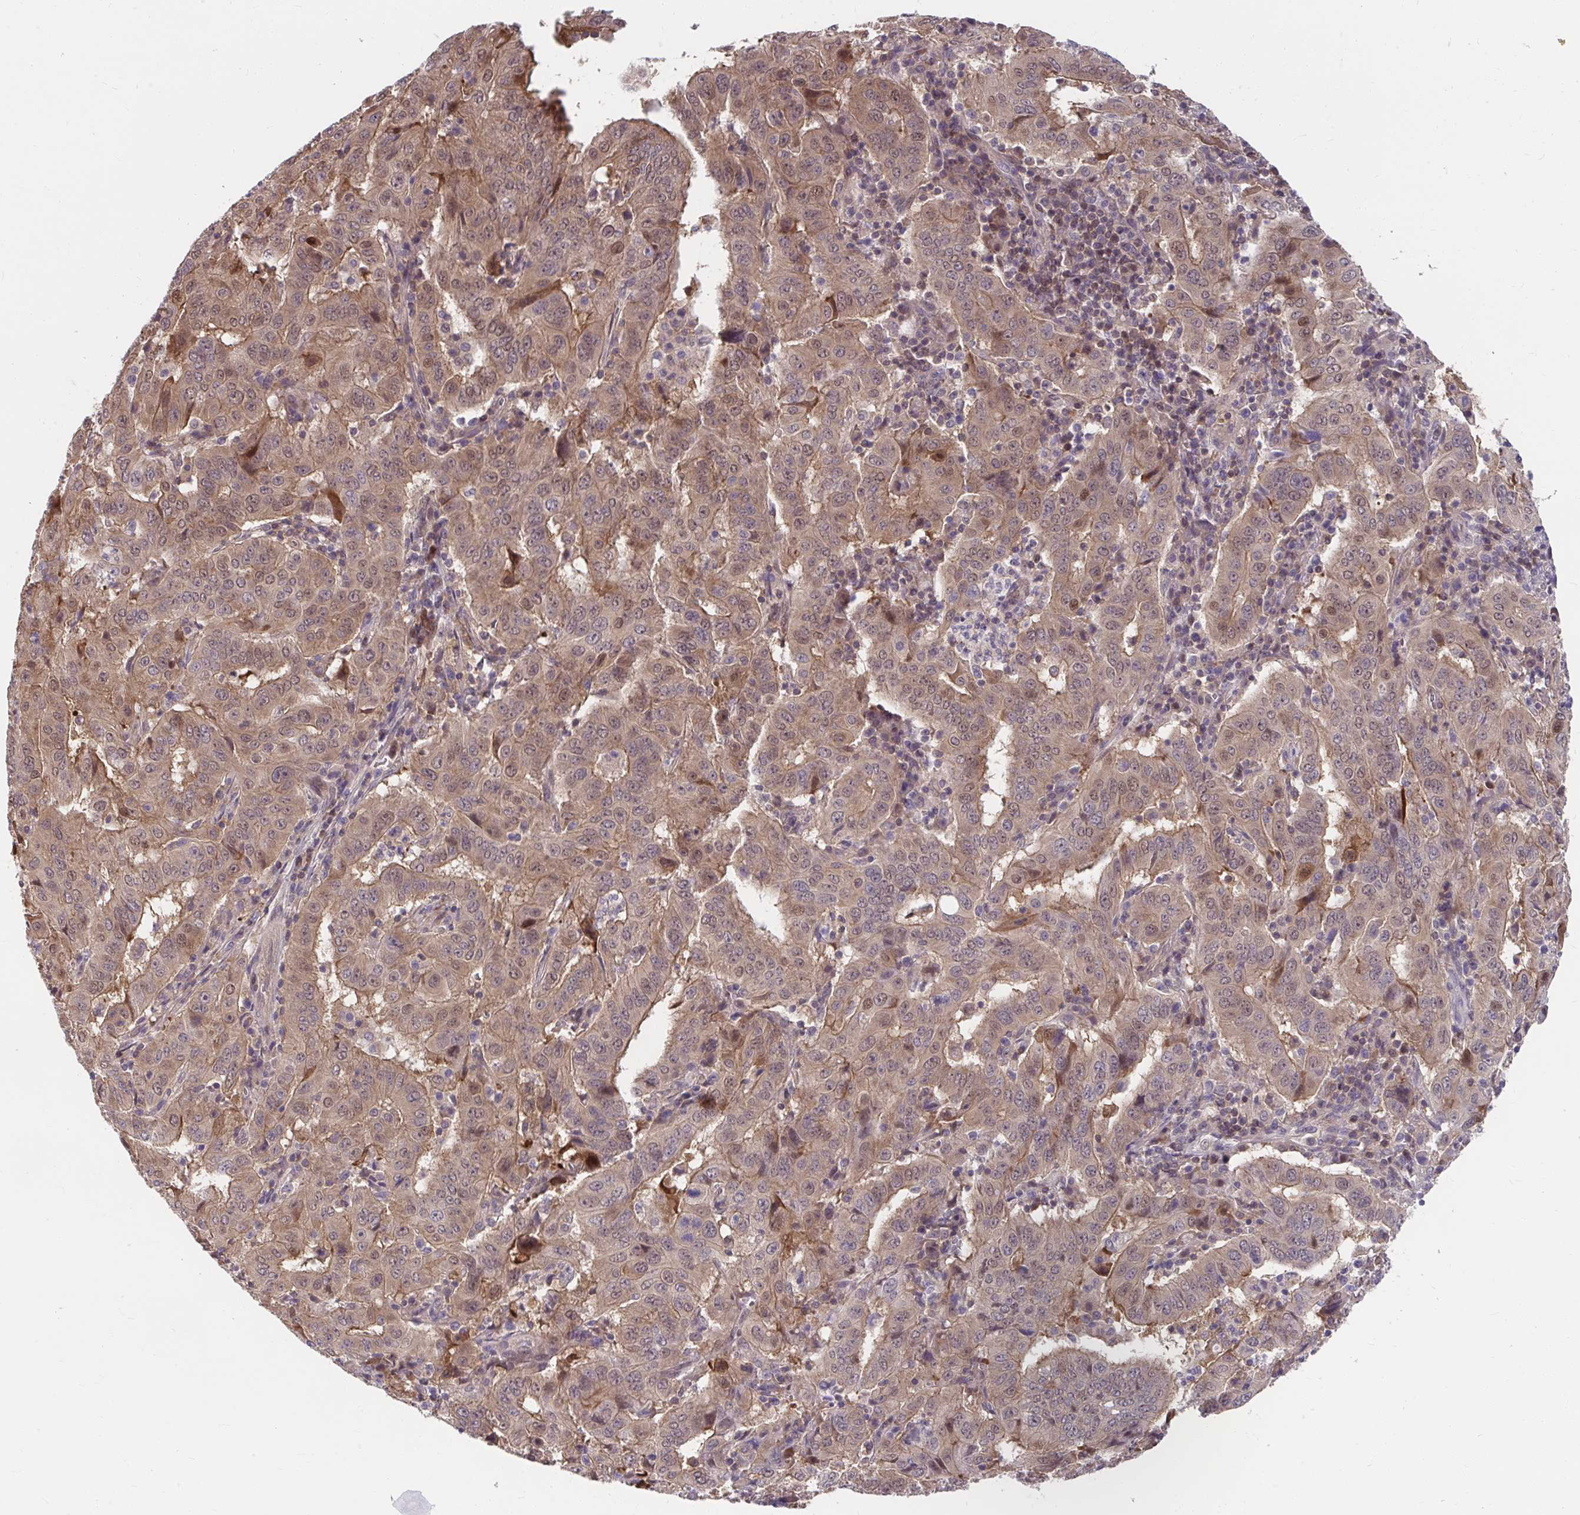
{"staining": {"intensity": "moderate", "quantity": ">75%", "location": "cytoplasmic/membranous,nuclear"}, "tissue": "pancreatic cancer", "cell_type": "Tumor cells", "image_type": "cancer", "snomed": [{"axis": "morphology", "description": "Adenocarcinoma, NOS"}, {"axis": "topography", "description": "Pancreas"}], "caption": "The histopathology image displays a brown stain indicating the presence of a protein in the cytoplasmic/membranous and nuclear of tumor cells in pancreatic cancer (adenocarcinoma).", "gene": "PCDHB7", "patient": {"sex": "male", "age": 63}}